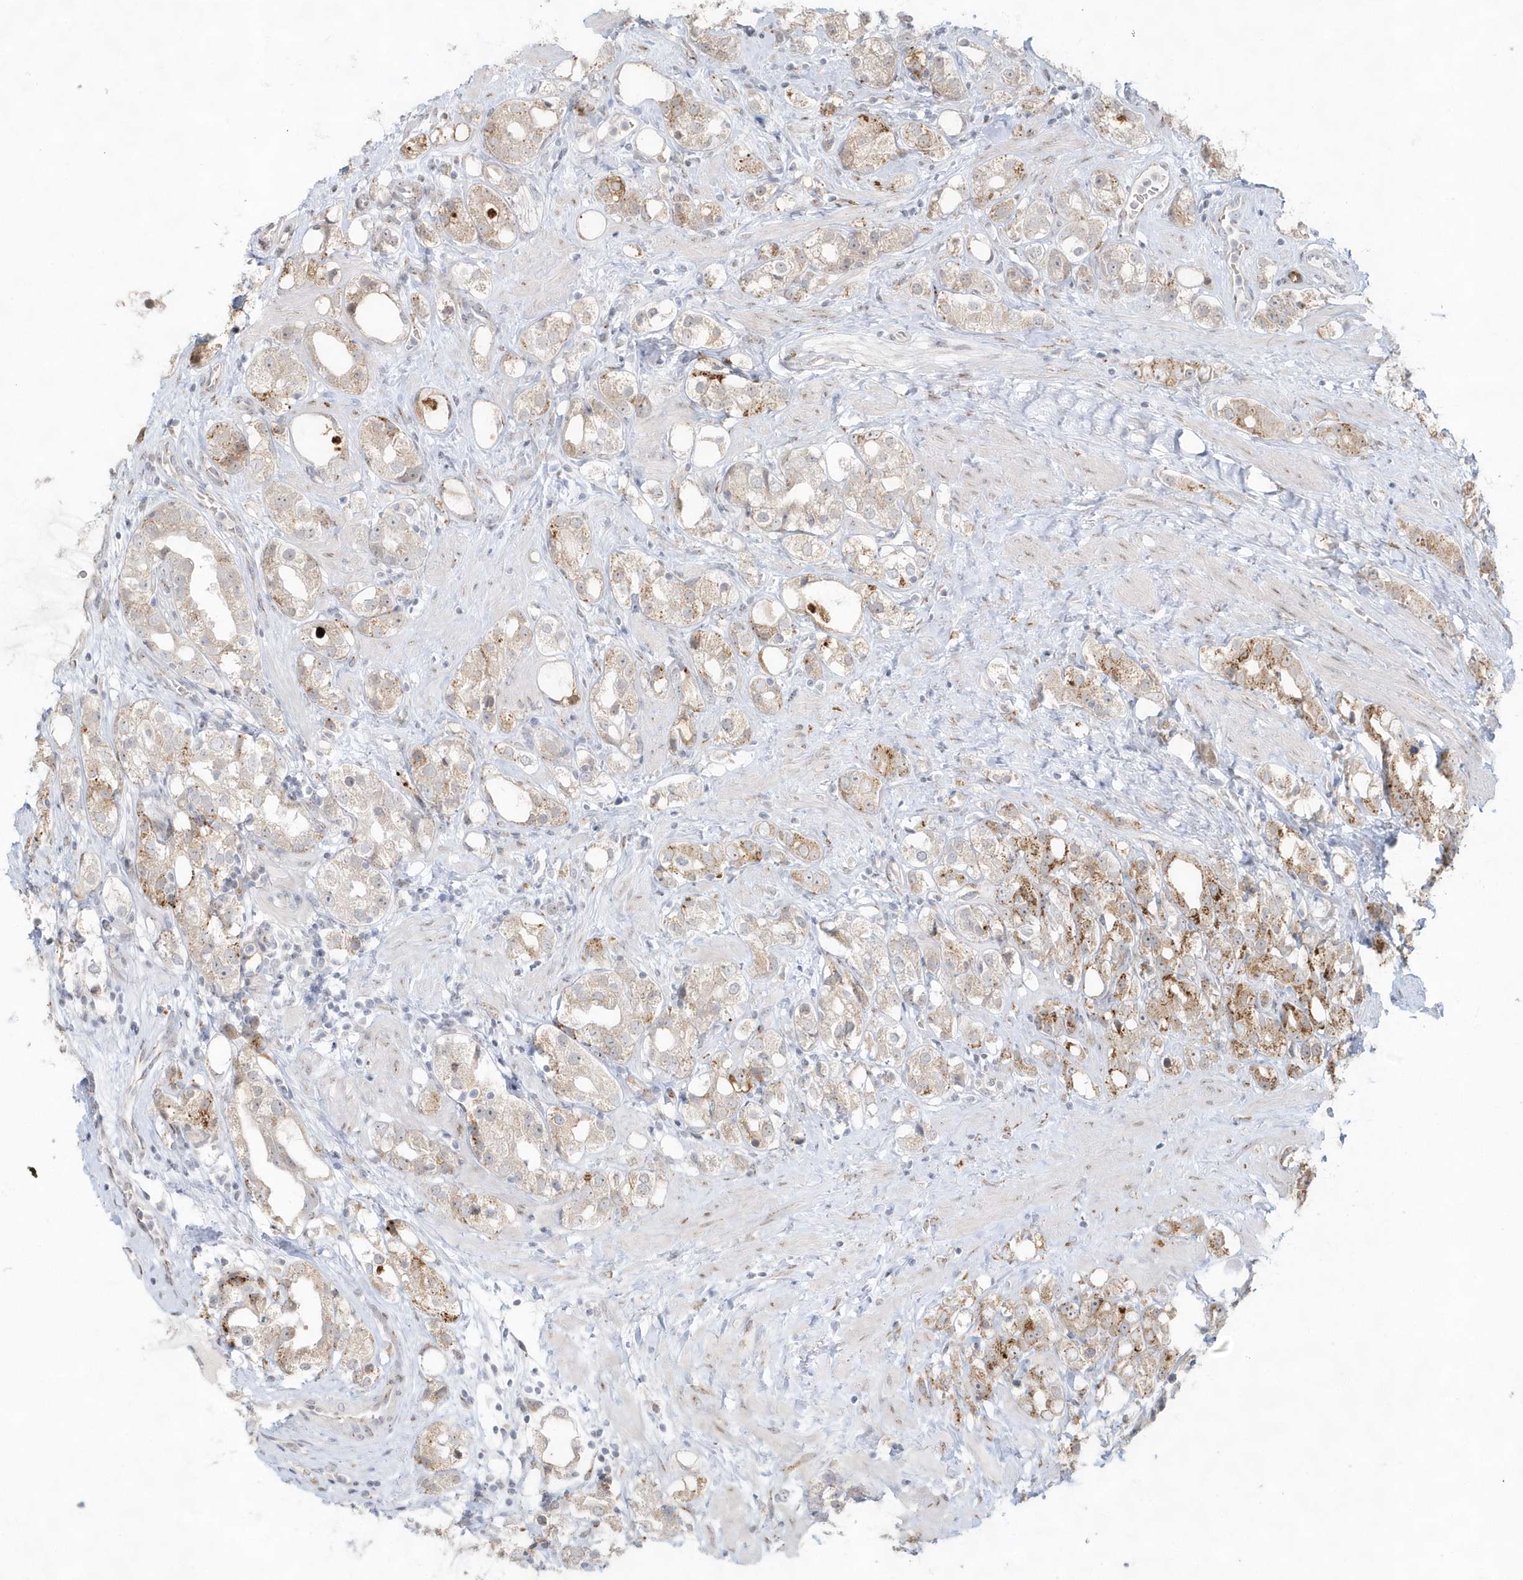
{"staining": {"intensity": "moderate", "quantity": "25%-75%", "location": "cytoplasmic/membranous"}, "tissue": "prostate cancer", "cell_type": "Tumor cells", "image_type": "cancer", "snomed": [{"axis": "morphology", "description": "Adenocarcinoma, NOS"}, {"axis": "topography", "description": "Prostate"}], "caption": "Adenocarcinoma (prostate) stained with a protein marker reveals moderate staining in tumor cells.", "gene": "DHFR", "patient": {"sex": "male", "age": 79}}